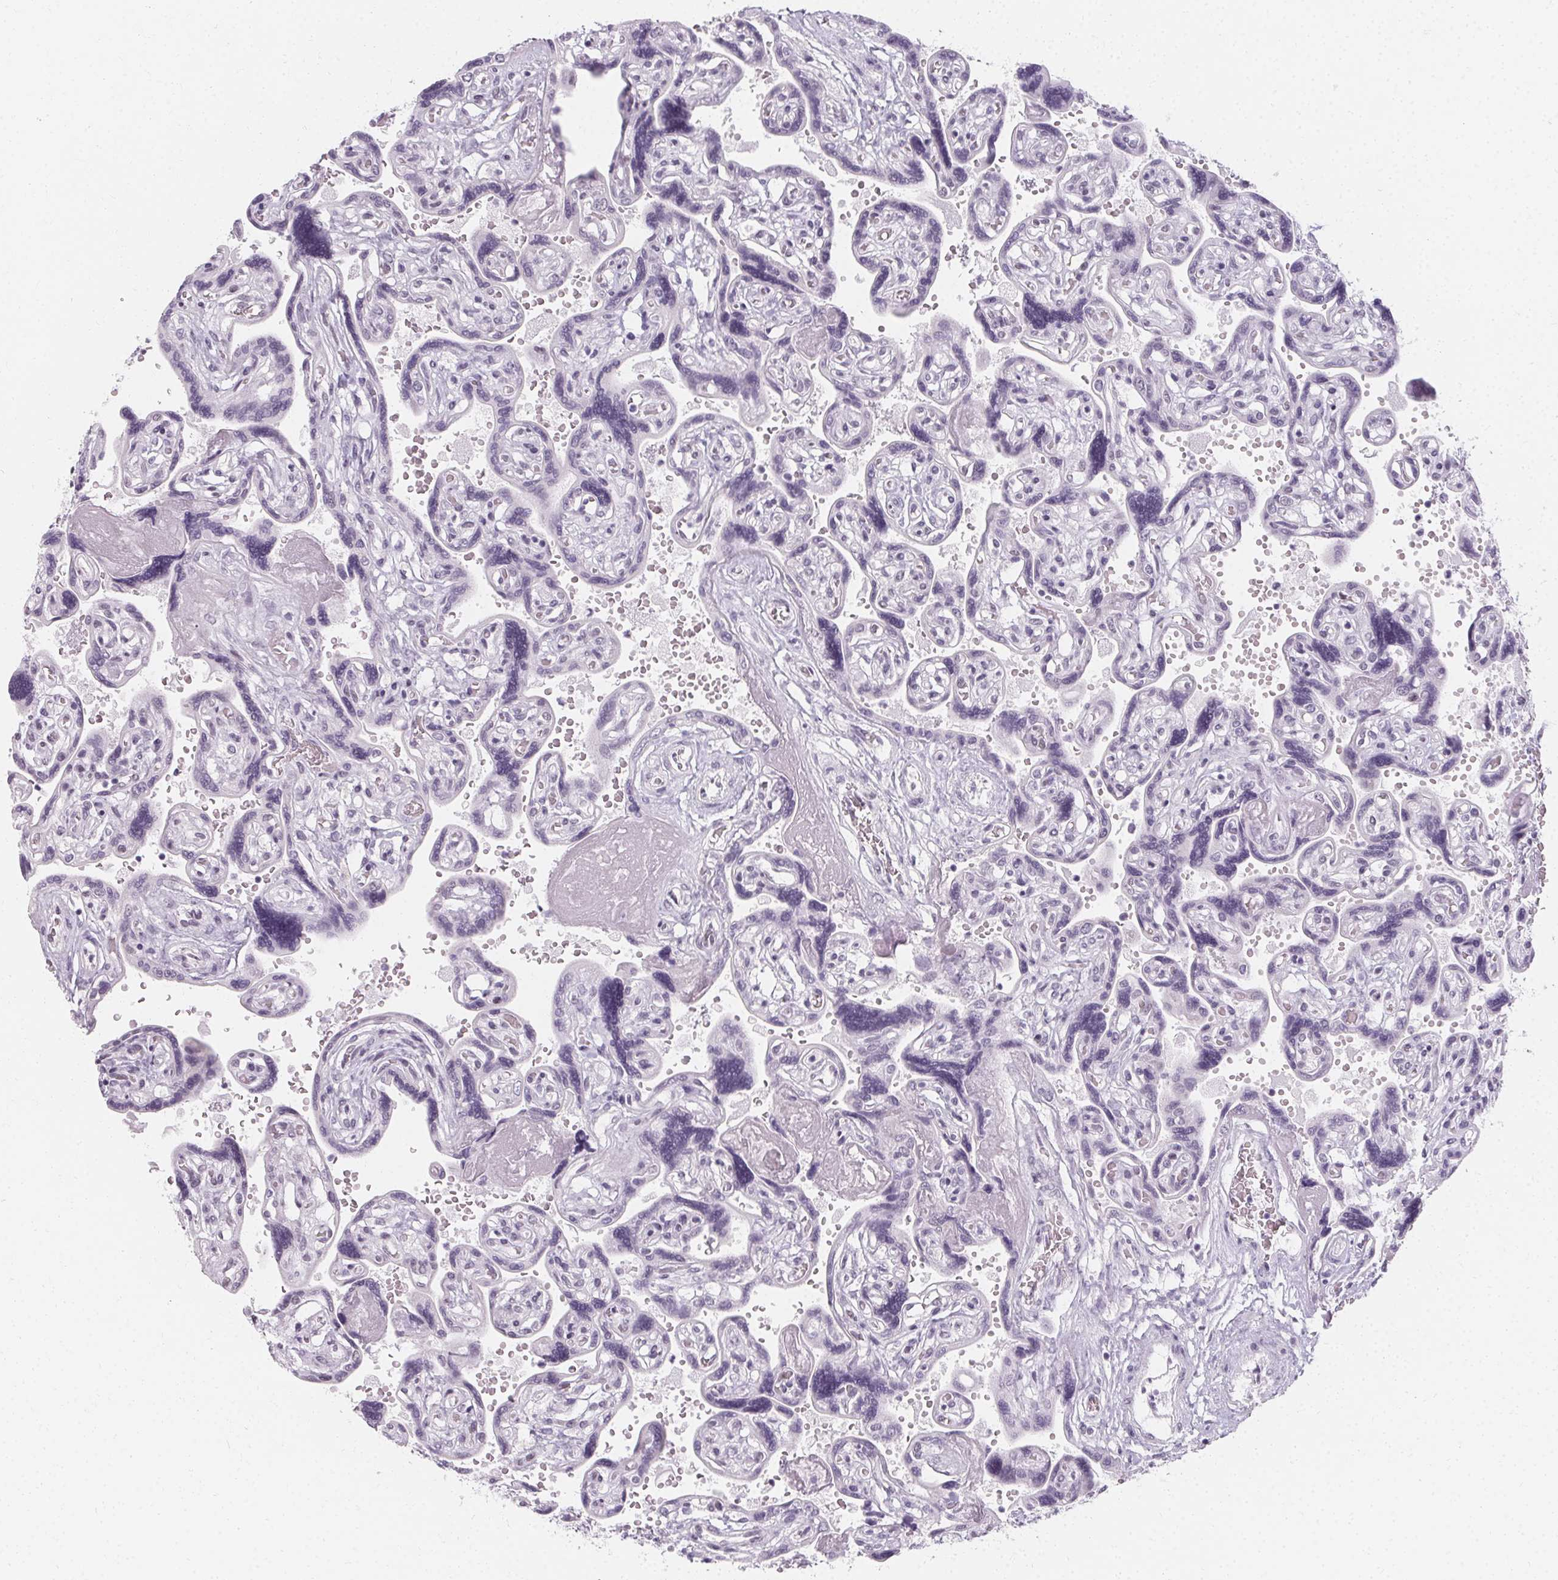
{"staining": {"intensity": "negative", "quantity": "none", "location": "none"}, "tissue": "placenta", "cell_type": "Decidual cells", "image_type": "normal", "snomed": [{"axis": "morphology", "description": "Normal tissue, NOS"}, {"axis": "topography", "description": "Placenta"}], "caption": "Decidual cells show no significant protein staining in benign placenta.", "gene": "SYNPR", "patient": {"sex": "female", "age": 32}}